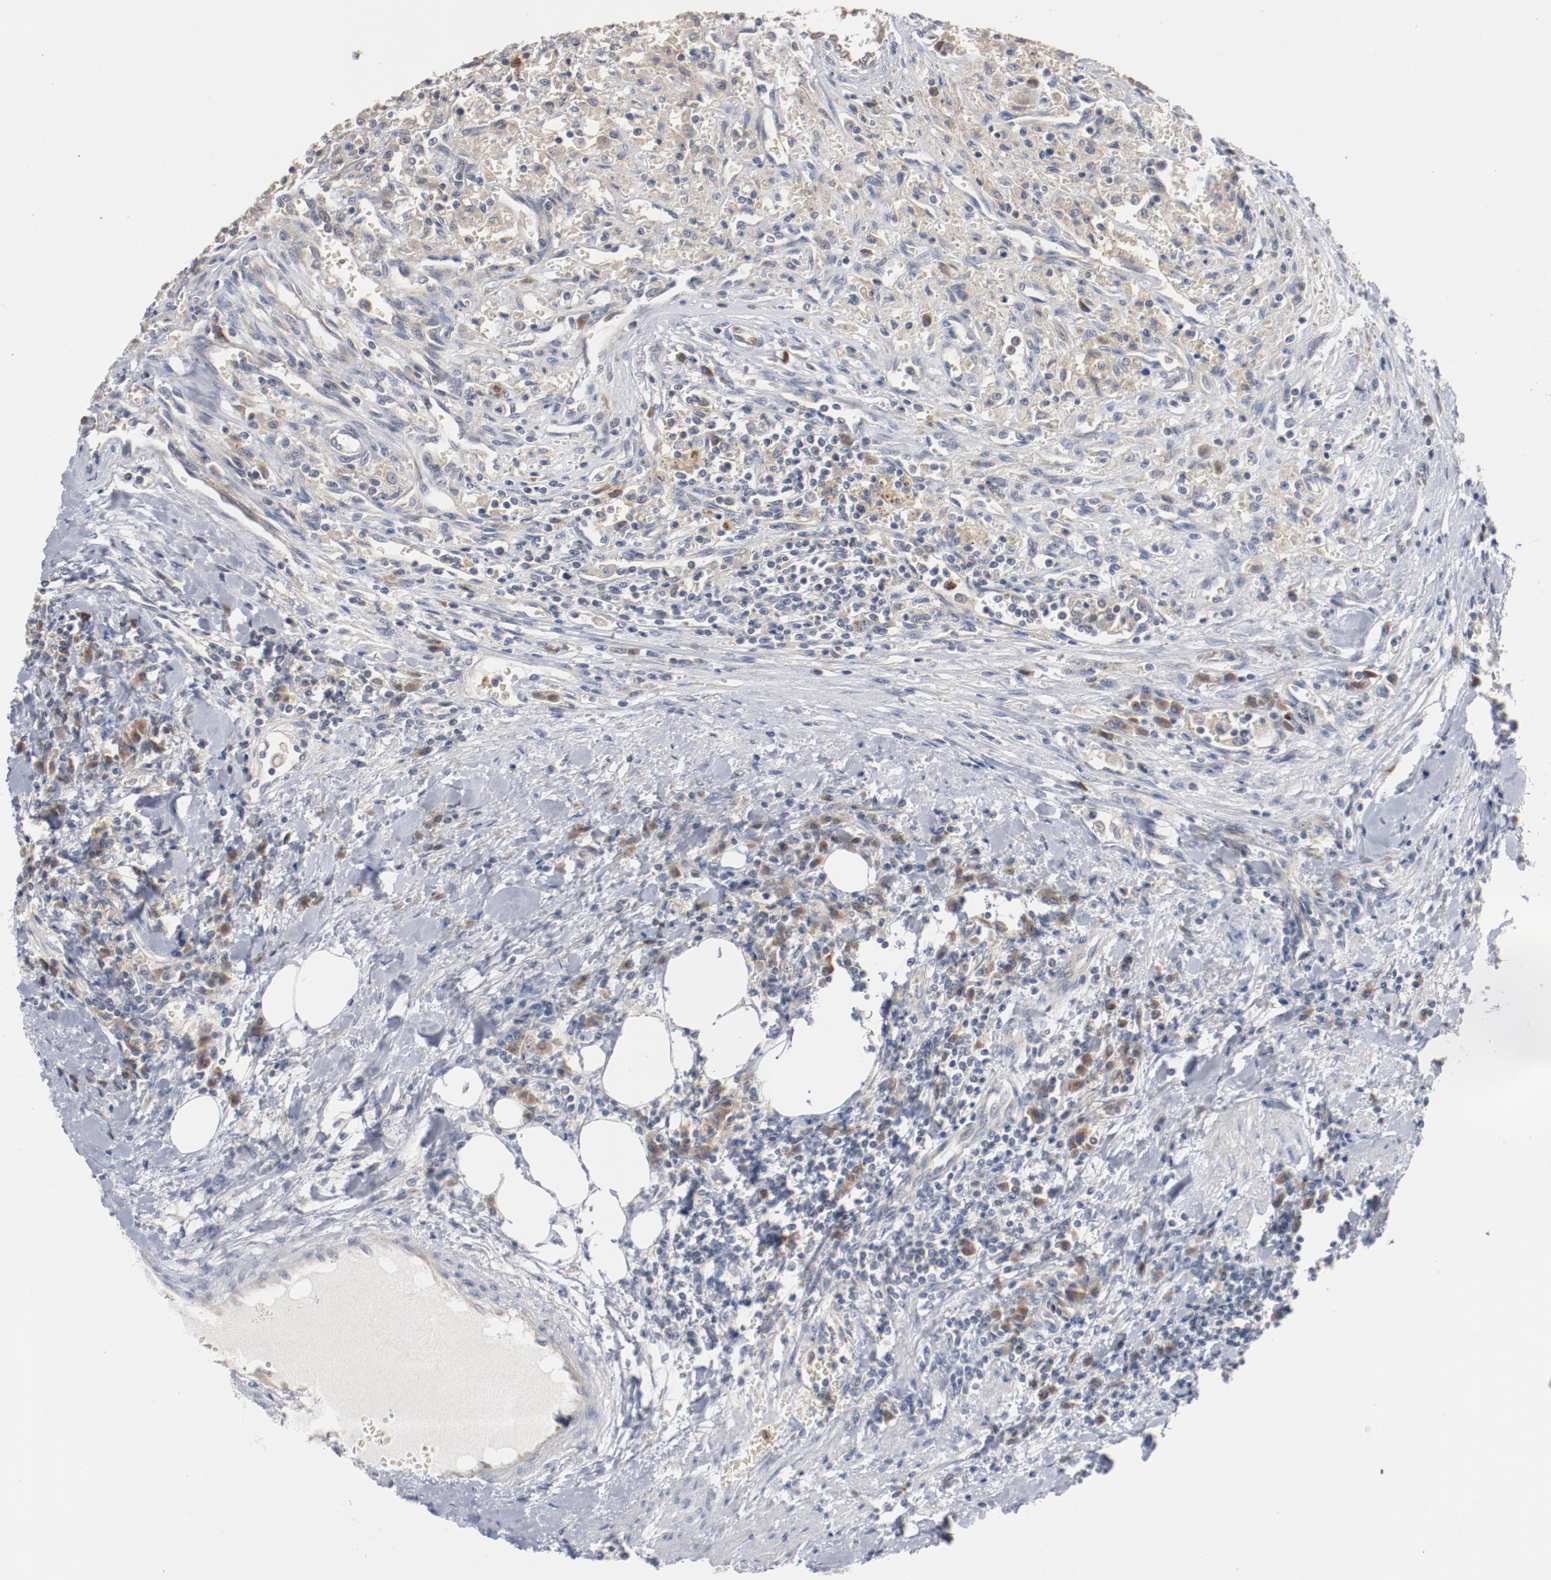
{"staining": {"intensity": "weak", "quantity": ">75%", "location": "cytoplasmic/membranous"}, "tissue": "renal cancer", "cell_type": "Tumor cells", "image_type": "cancer", "snomed": [{"axis": "morphology", "description": "Normal tissue, NOS"}, {"axis": "morphology", "description": "Adenocarcinoma, NOS"}, {"axis": "topography", "description": "Kidney"}], "caption": "Immunohistochemical staining of human renal cancer (adenocarcinoma) exhibits low levels of weak cytoplasmic/membranous expression in approximately >75% of tumor cells. (brown staining indicates protein expression, while blue staining denotes nuclei).", "gene": "RNASE11", "patient": {"sex": "male", "age": 71}}